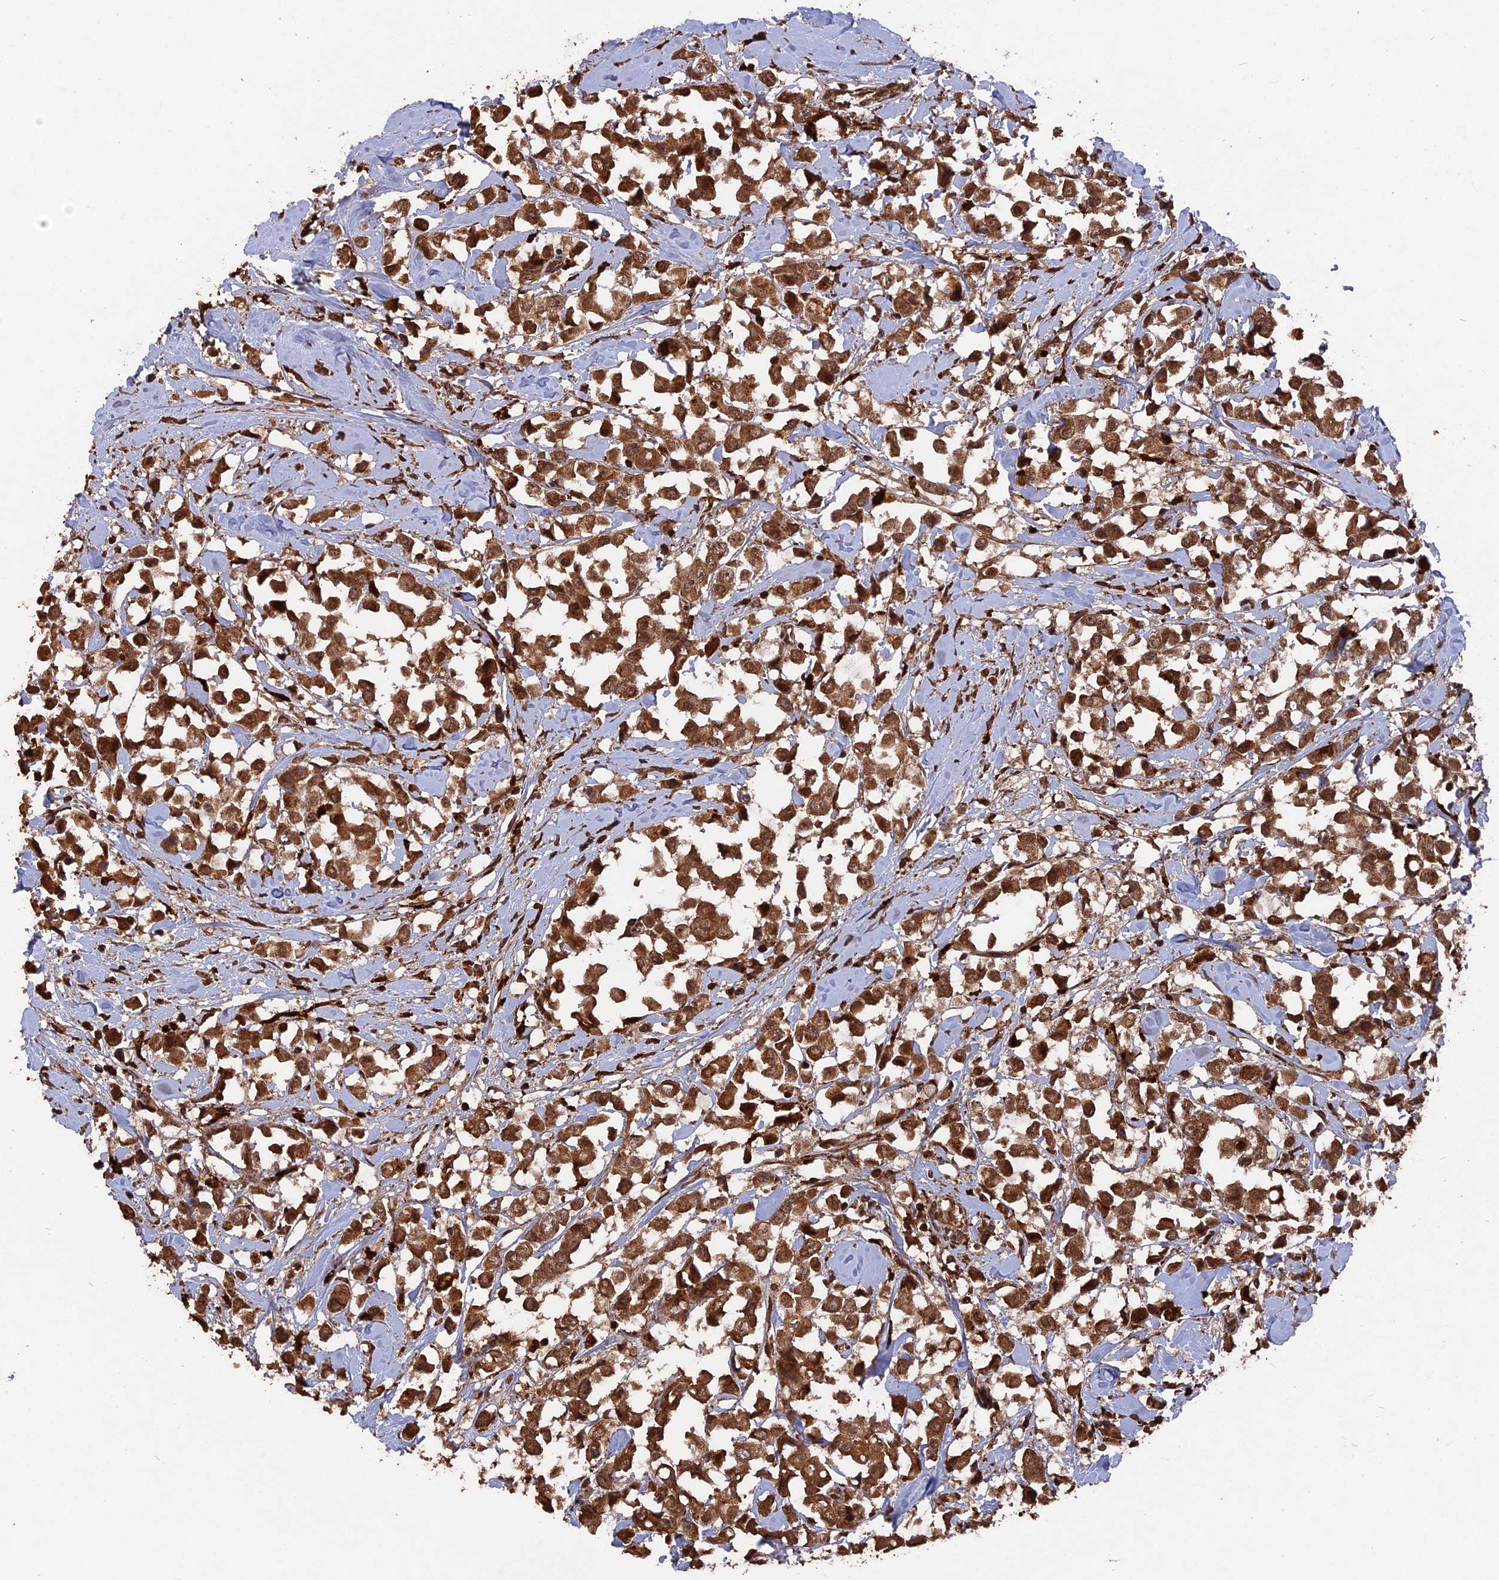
{"staining": {"intensity": "strong", "quantity": ">75%", "location": "cytoplasmic/membranous,nuclear"}, "tissue": "breast cancer", "cell_type": "Tumor cells", "image_type": "cancer", "snomed": [{"axis": "morphology", "description": "Duct carcinoma"}, {"axis": "topography", "description": "Breast"}], "caption": "Breast cancer (invasive ductal carcinoma) was stained to show a protein in brown. There is high levels of strong cytoplasmic/membranous and nuclear staining in about >75% of tumor cells.", "gene": "TELO2", "patient": {"sex": "female", "age": 61}}